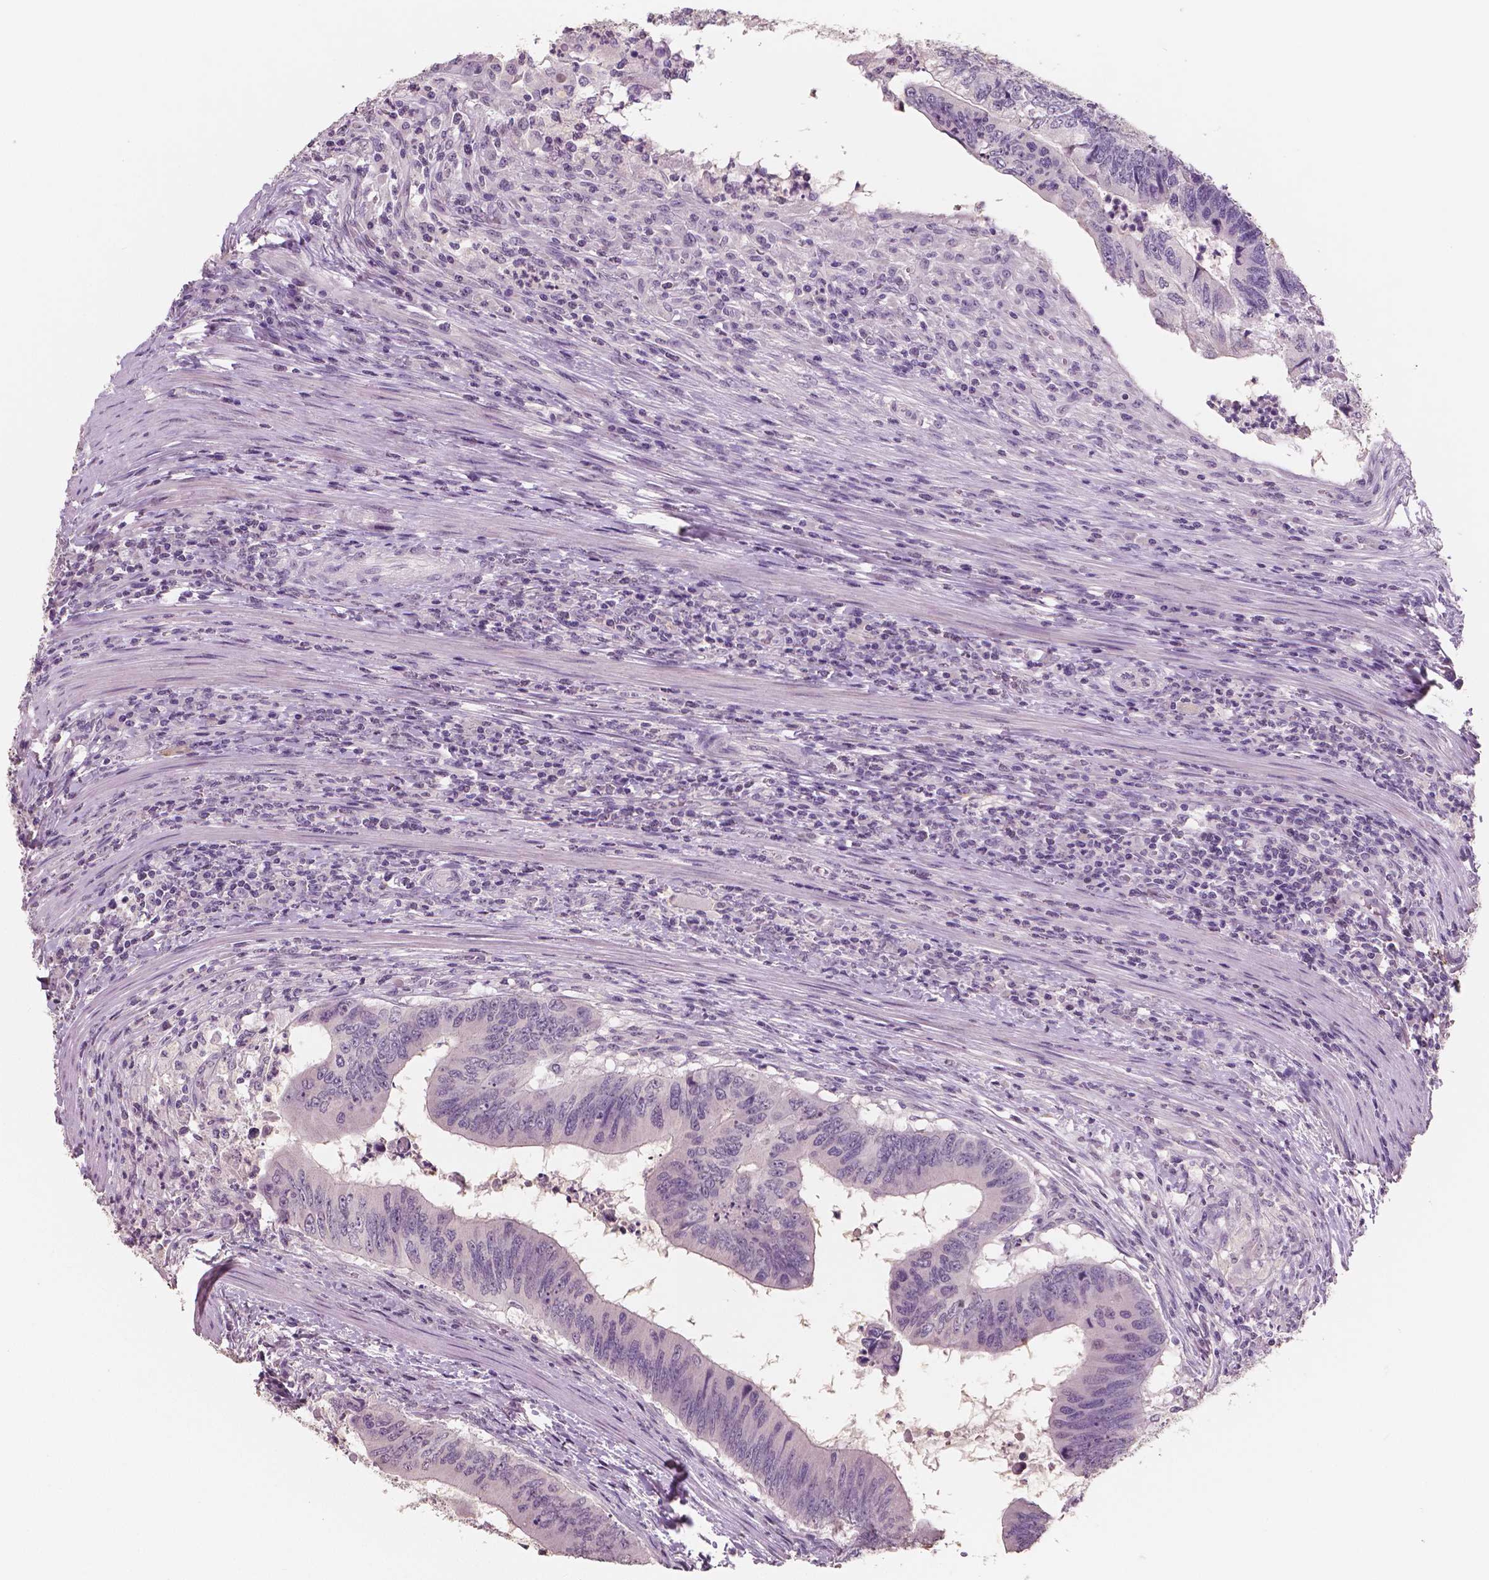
{"staining": {"intensity": "negative", "quantity": "none", "location": "none"}, "tissue": "colorectal cancer", "cell_type": "Tumor cells", "image_type": "cancer", "snomed": [{"axis": "morphology", "description": "Adenocarcinoma, NOS"}, {"axis": "topography", "description": "Colon"}], "caption": "Immunohistochemistry histopathology image of colorectal cancer stained for a protein (brown), which shows no expression in tumor cells. The staining is performed using DAB brown chromogen with nuclei counter-stained in using hematoxylin.", "gene": "NECAB1", "patient": {"sex": "male", "age": 53}}